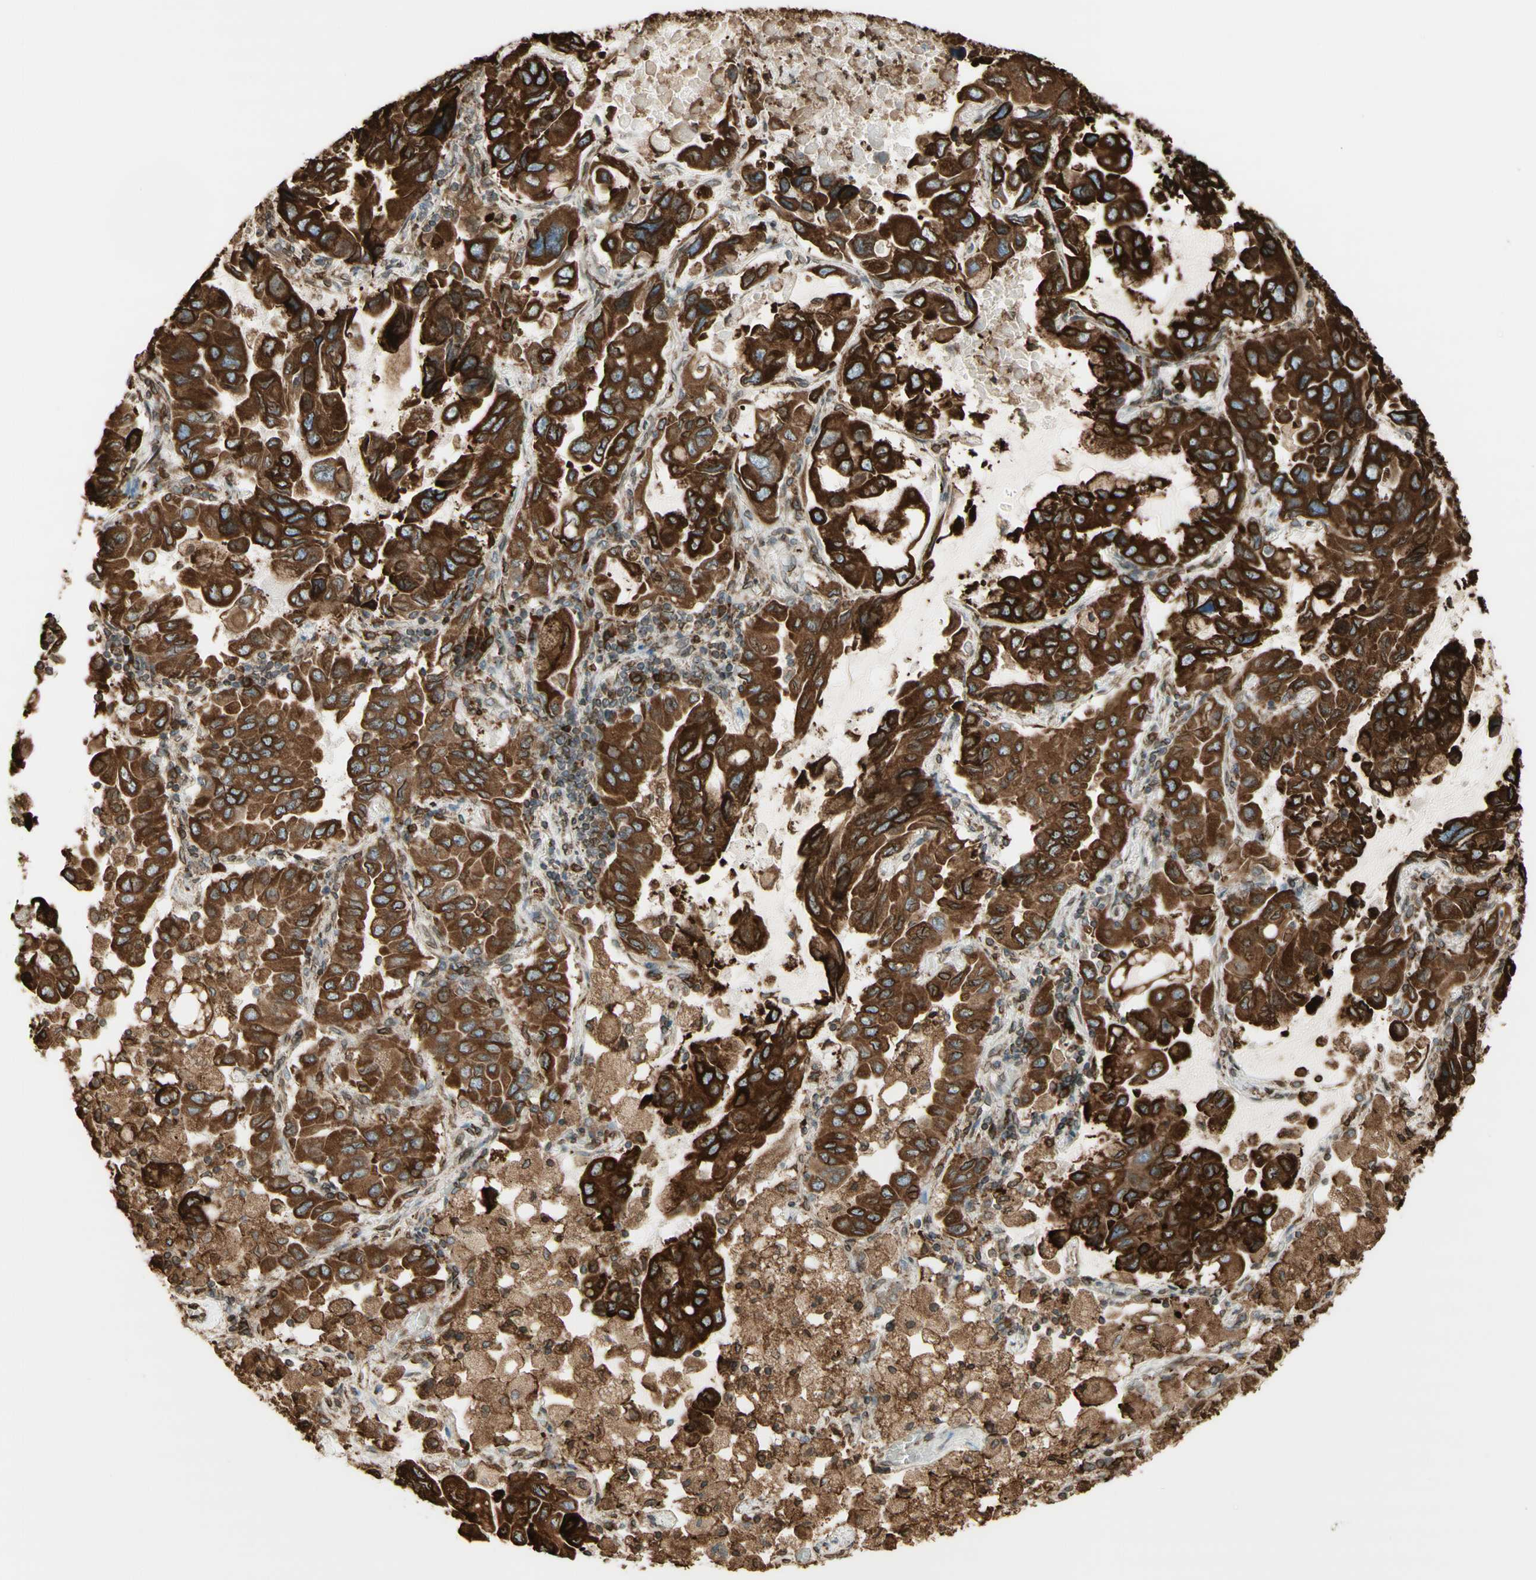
{"staining": {"intensity": "strong", "quantity": ">75%", "location": "cytoplasmic/membranous"}, "tissue": "lung cancer", "cell_type": "Tumor cells", "image_type": "cancer", "snomed": [{"axis": "morphology", "description": "Adenocarcinoma, NOS"}, {"axis": "topography", "description": "Lung"}], "caption": "A brown stain highlights strong cytoplasmic/membranous expression of a protein in human adenocarcinoma (lung) tumor cells. Using DAB (brown) and hematoxylin (blue) stains, captured at high magnification using brightfield microscopy.", "gene": "CANX", "patient": {"sex": "male", "age": 64}}